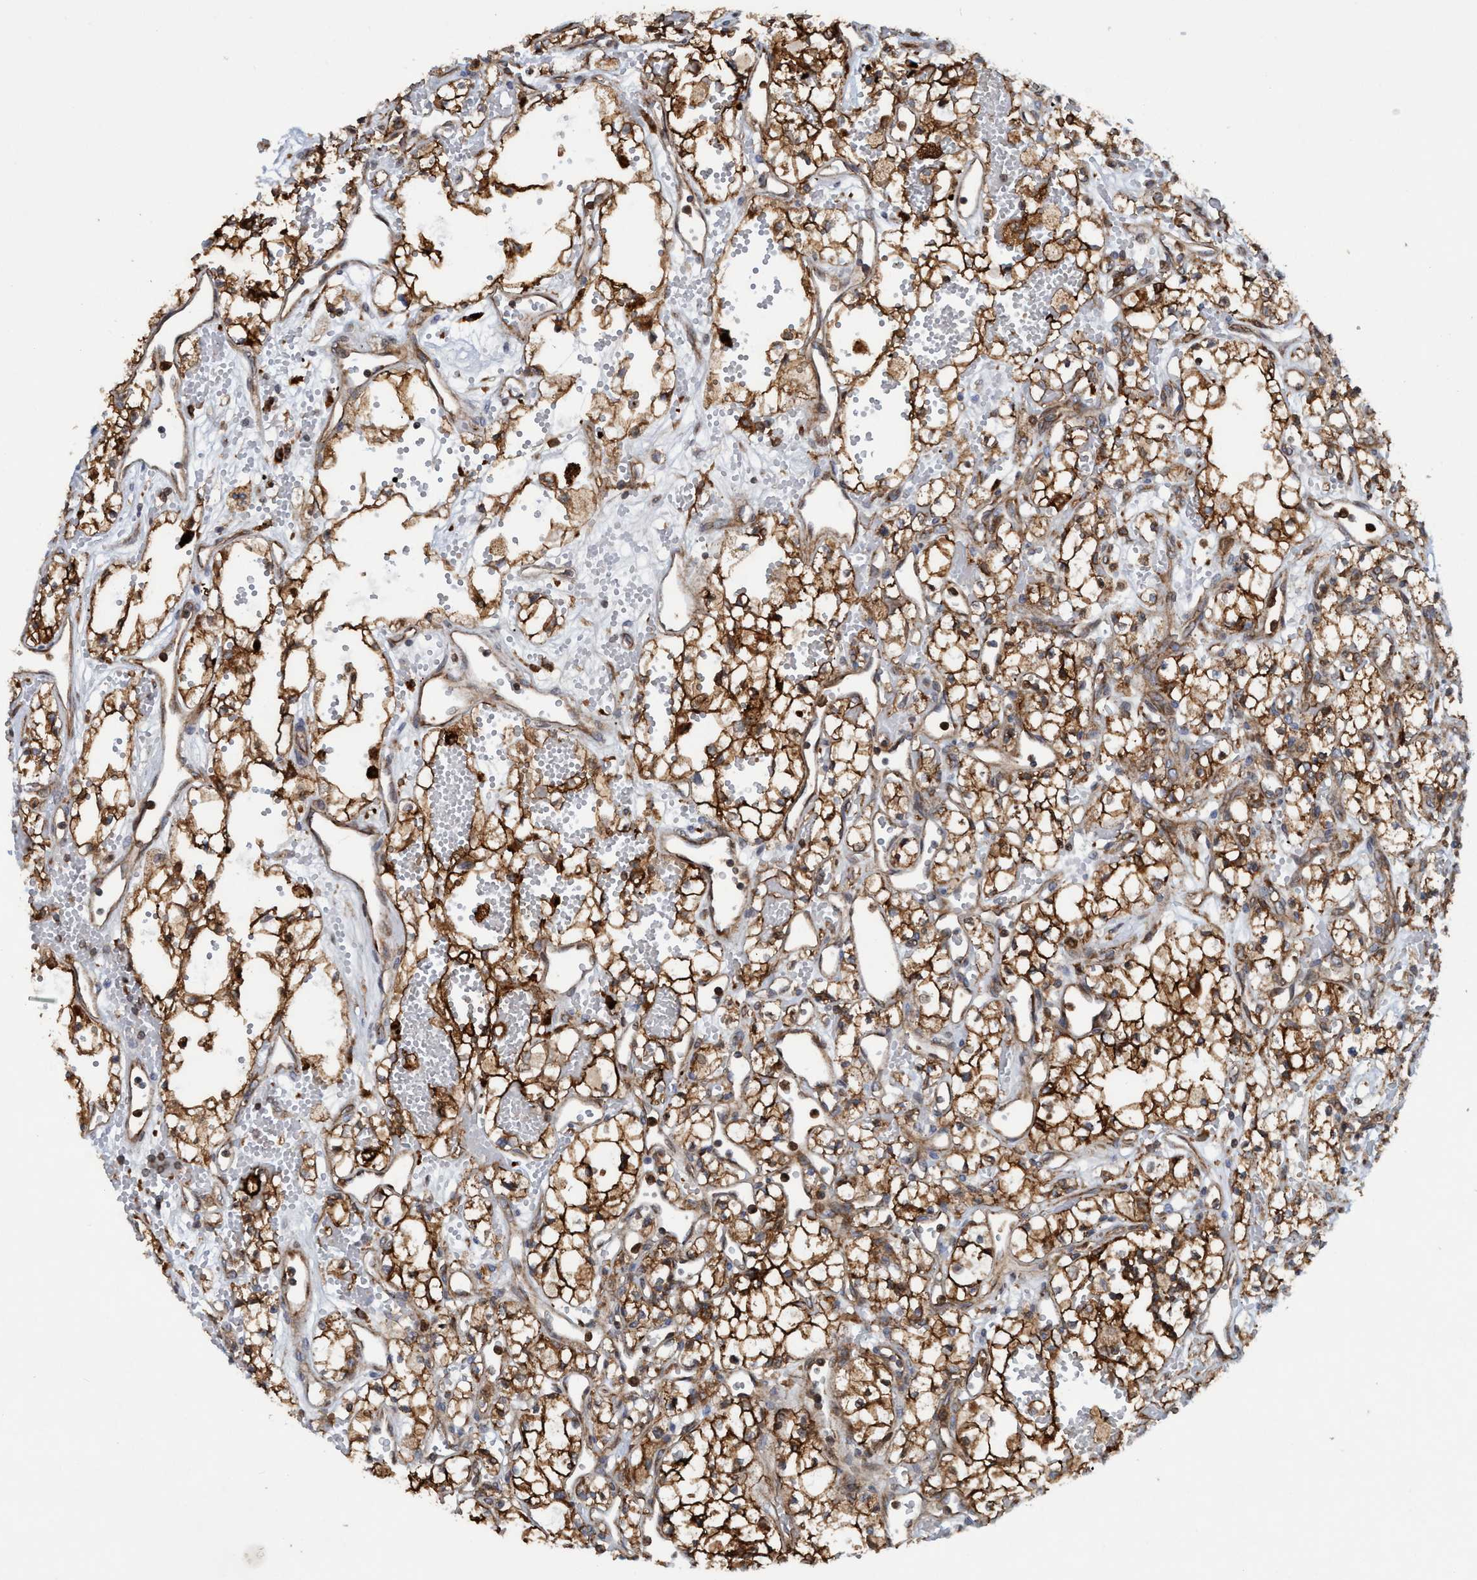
{"staining": {"intensity": "moderate", "quantity": ">75%", "location": "cytoplasmic/membranous"}, "tissue": "renal cancer", "cell_type": "Tumor cells", "image_type": "cancer", "snomed": [{"axis": "morphology", "description": "Adenocarcinoma, NOS"}, {"axis": "topography", "description": "Kidney"}], "caption": "Tumor cells display medium levels of moderate cytoplasmic/membranous staining in approximately >75% of cells in human renal cancer. Immunohistochemistry (ihc) stains the protein in brown and the nuclei are stained blue.", "gene": "SLC16A3", "patient": {"sex": "male", "age": 59}}